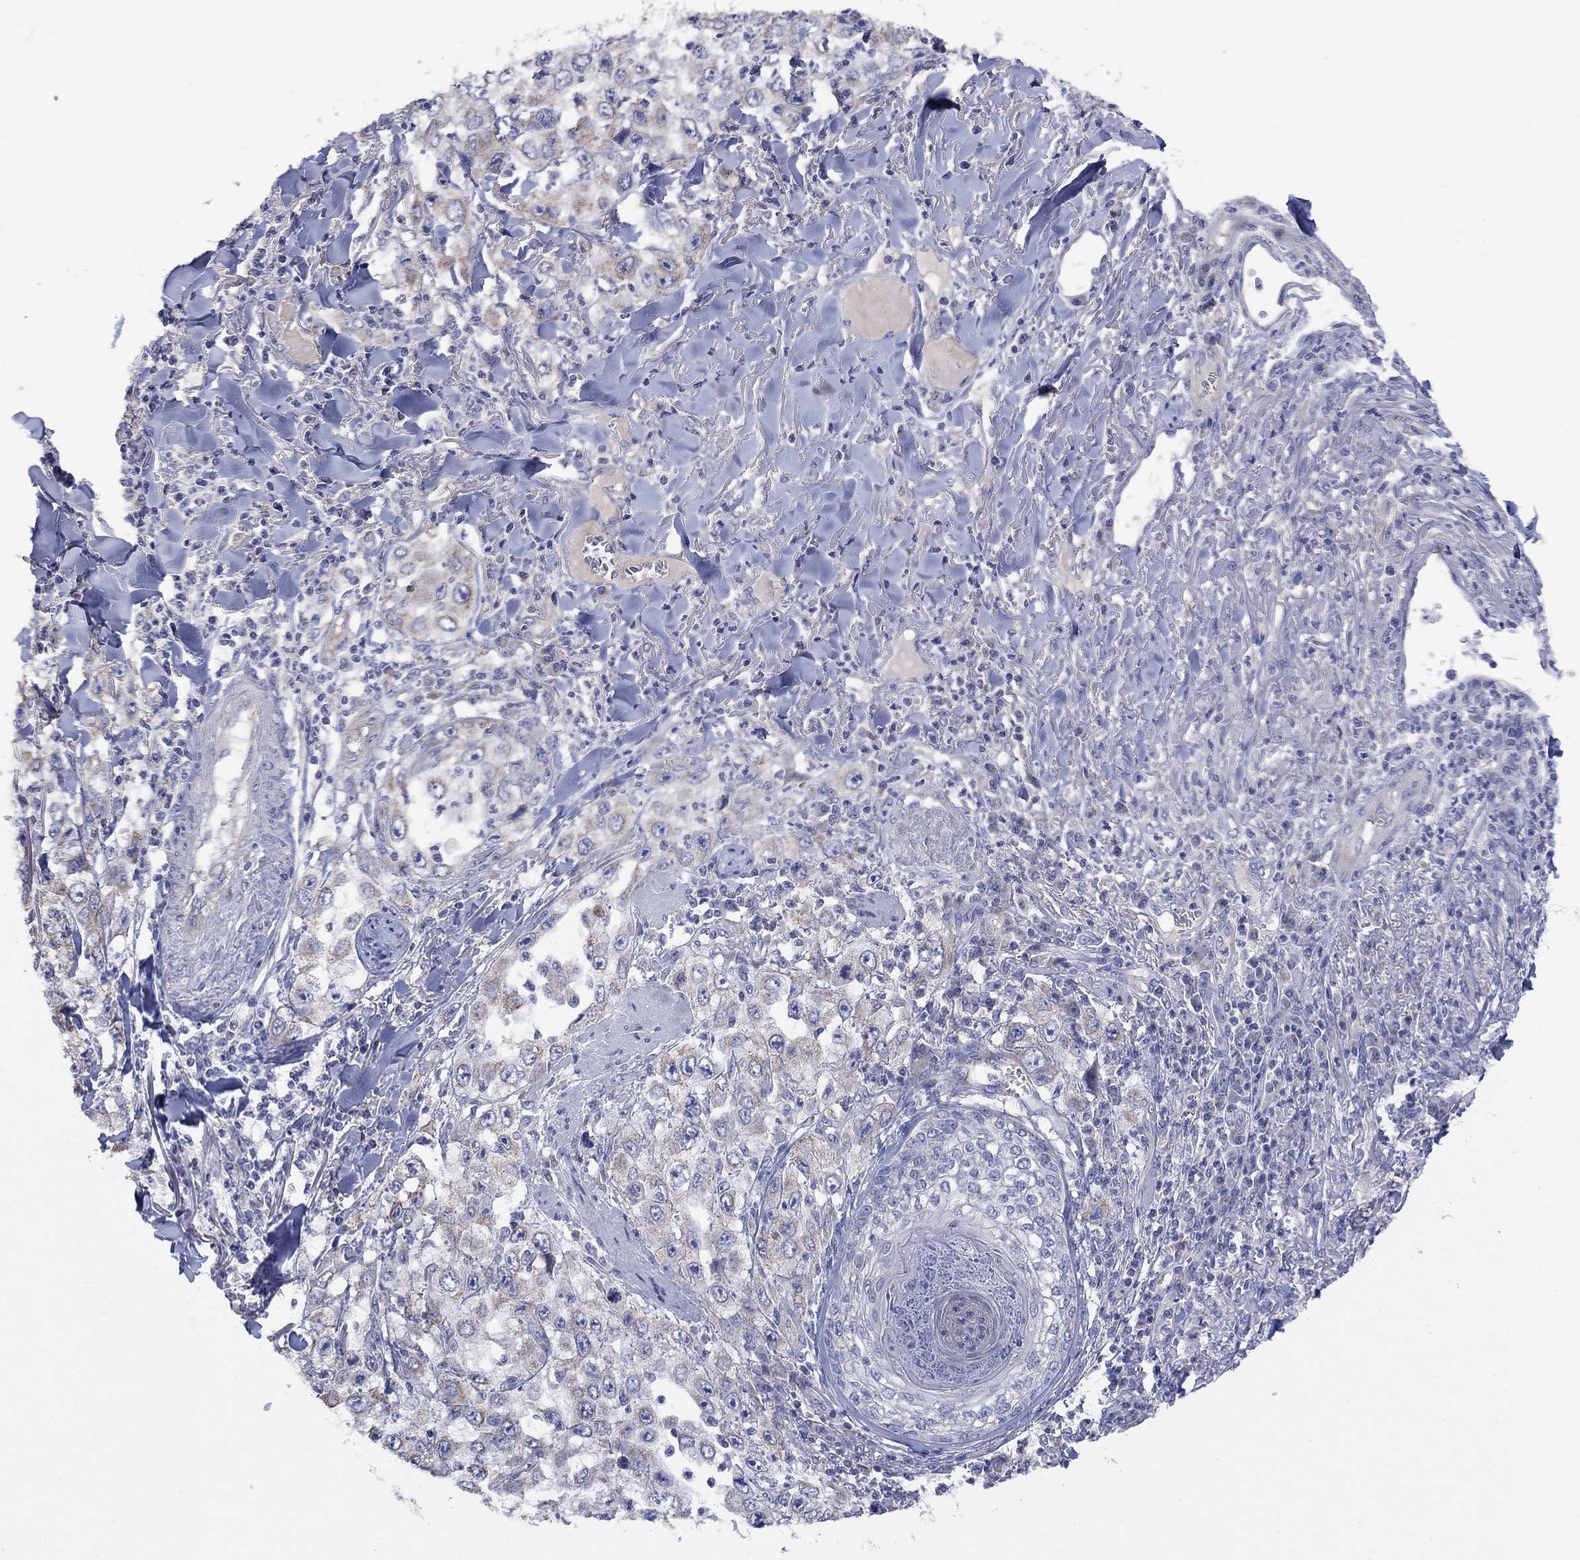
{"staining": {"intensity": "weak", "quantity": ">75%", "location": "cytoplasmic/membranous"}, "tissue": "skin cancer", "cell_type": "Tumor cells", "image_type": "cancer", "snomed": [{"axis": "morphology", "description": "Squamous cell carcinoma, NOS"}, {"axis": "topography", "description": "Skin"}], "caption": "Immunohistochemical staining of squamous cell carcinoma (skin) shows weak cytoplasmic/membranous protein staining in about >75% of tumor cells. (brown staining indicates protein expression, while blue staining denotes nuclei).", "gene": "CLVS1", "patient": {"sex": "male", "age": 82}}